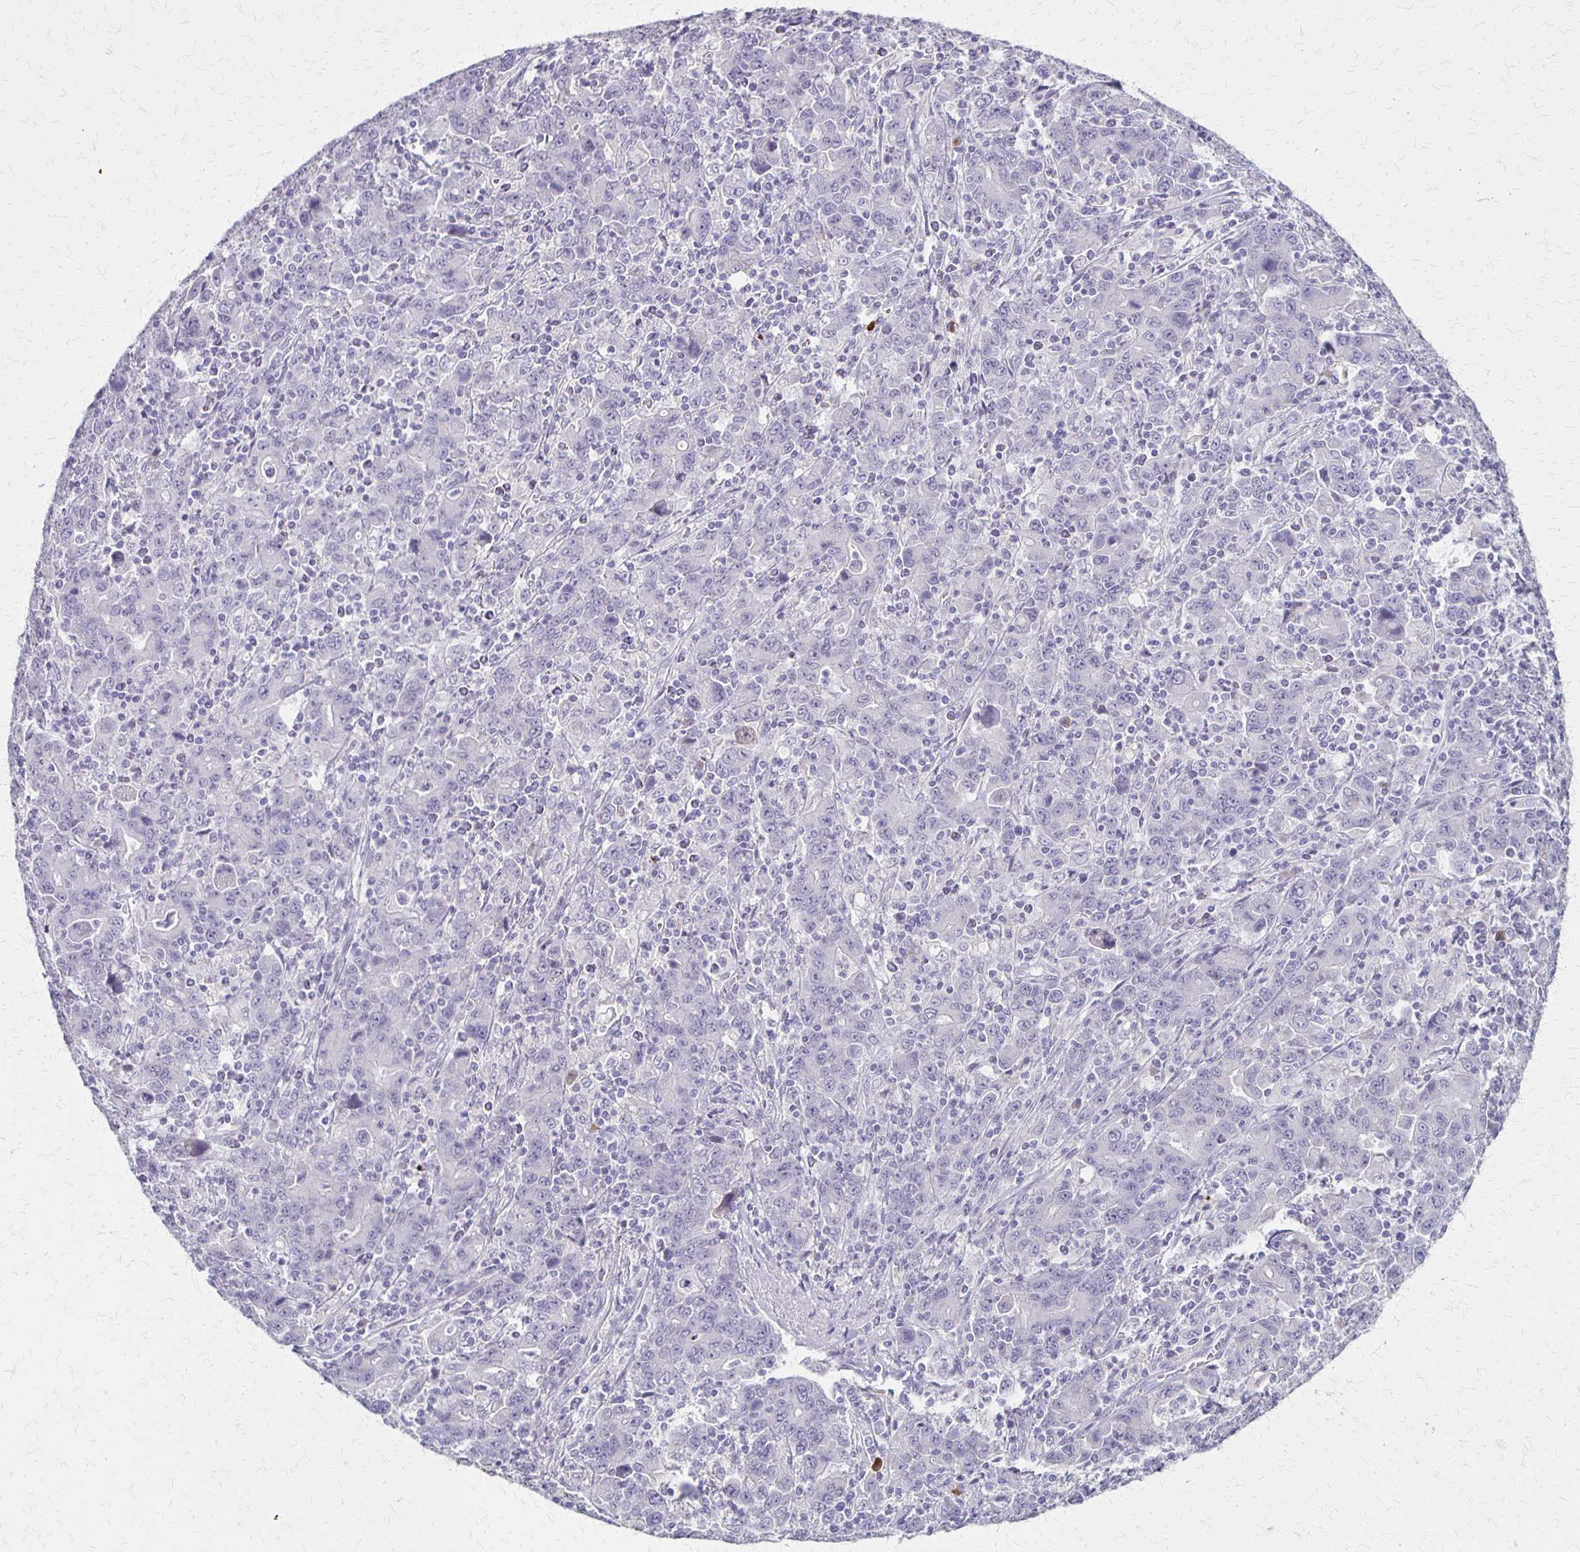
{"staining": {"intensity": "negative", "quantity": "none", "location": "none"}, "tissue": "stomach cancer", "cell_type": "Tumor cells", "image_type": "cancer", "snomed": [{"axis": "morphology", "description": "Adenocarcinoma, NOS"}, {"axis": "topography", "description": "Stomach, upper"}], "caption": "An immunohistochemistry (IHC) micrograph of stomach cancer is shown. There is no staining in tumor cells of stomach cancer.", "gene": "SLC35E2B", "patient": {"sex": "male", "age": 69}}